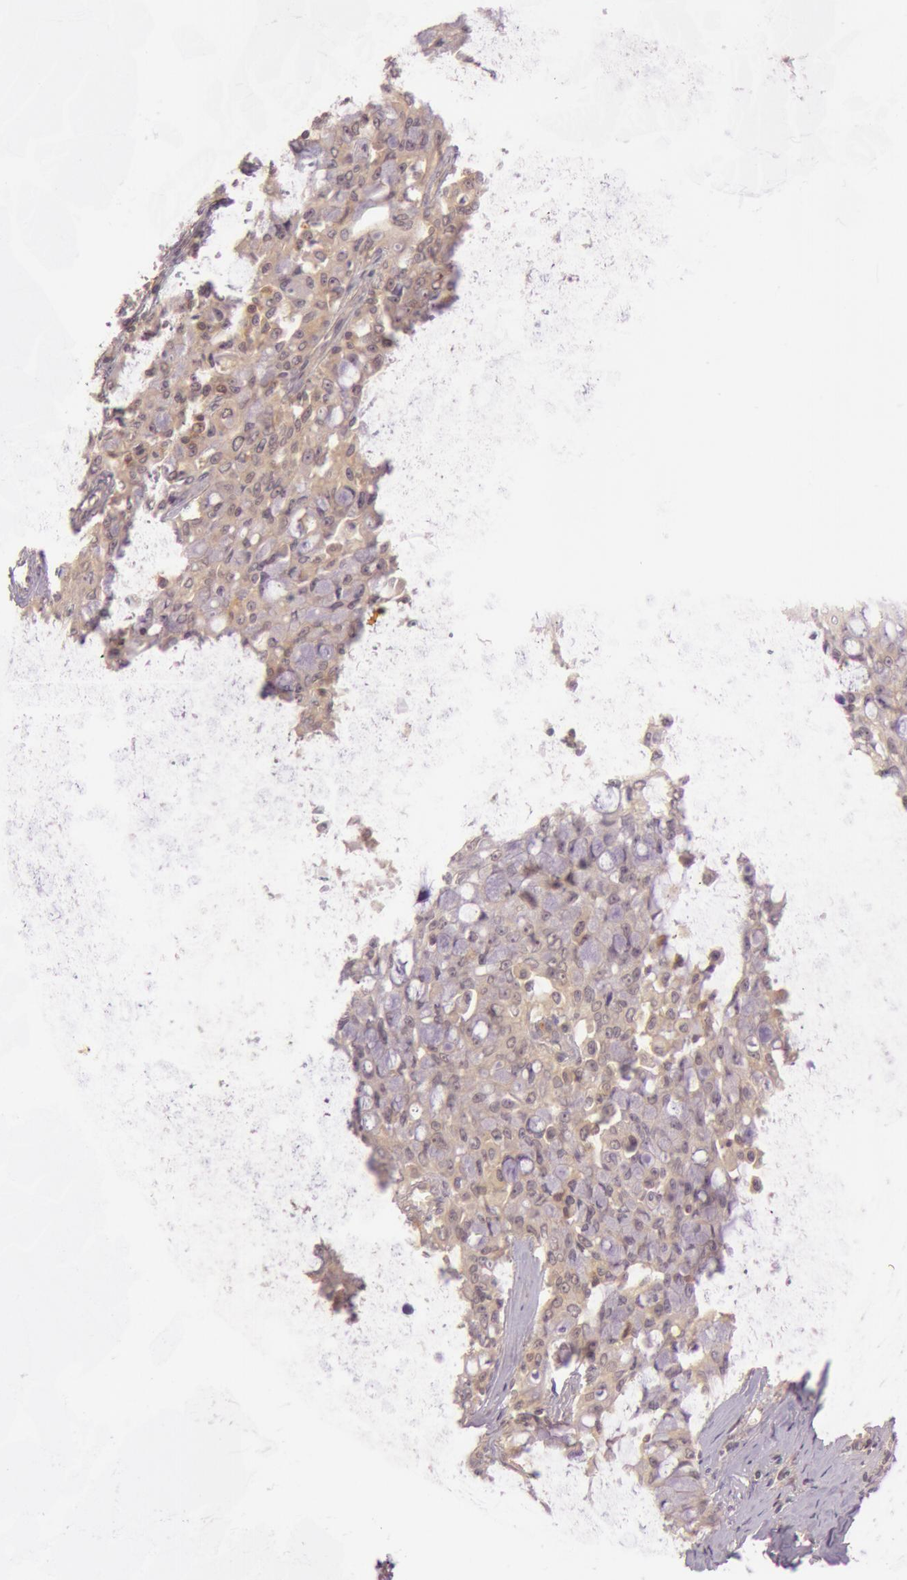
{"staining": {"intensity": "weak", "quantity": ">75%", "location": "cytoplasmic/membranous"}, "tissue": "lung cancer", "cell_type": "Tumor cells", "image_type": "cancer", "snomed": [{"axis": "morphology", "description": "Adenocarcinoma, NOS"}, {"axis": "topography", "description": "Lung"}], "caption": "Immunohistochemistry (IHC) histopathology image of human lung cancer stained for a protein (brown), which shows low levels of weak cytoplasmic/membranous positivity in approximately >75% of tumor cells.", "gene": "ATG2B", "patient": {"sex": "female", "age": 44}}